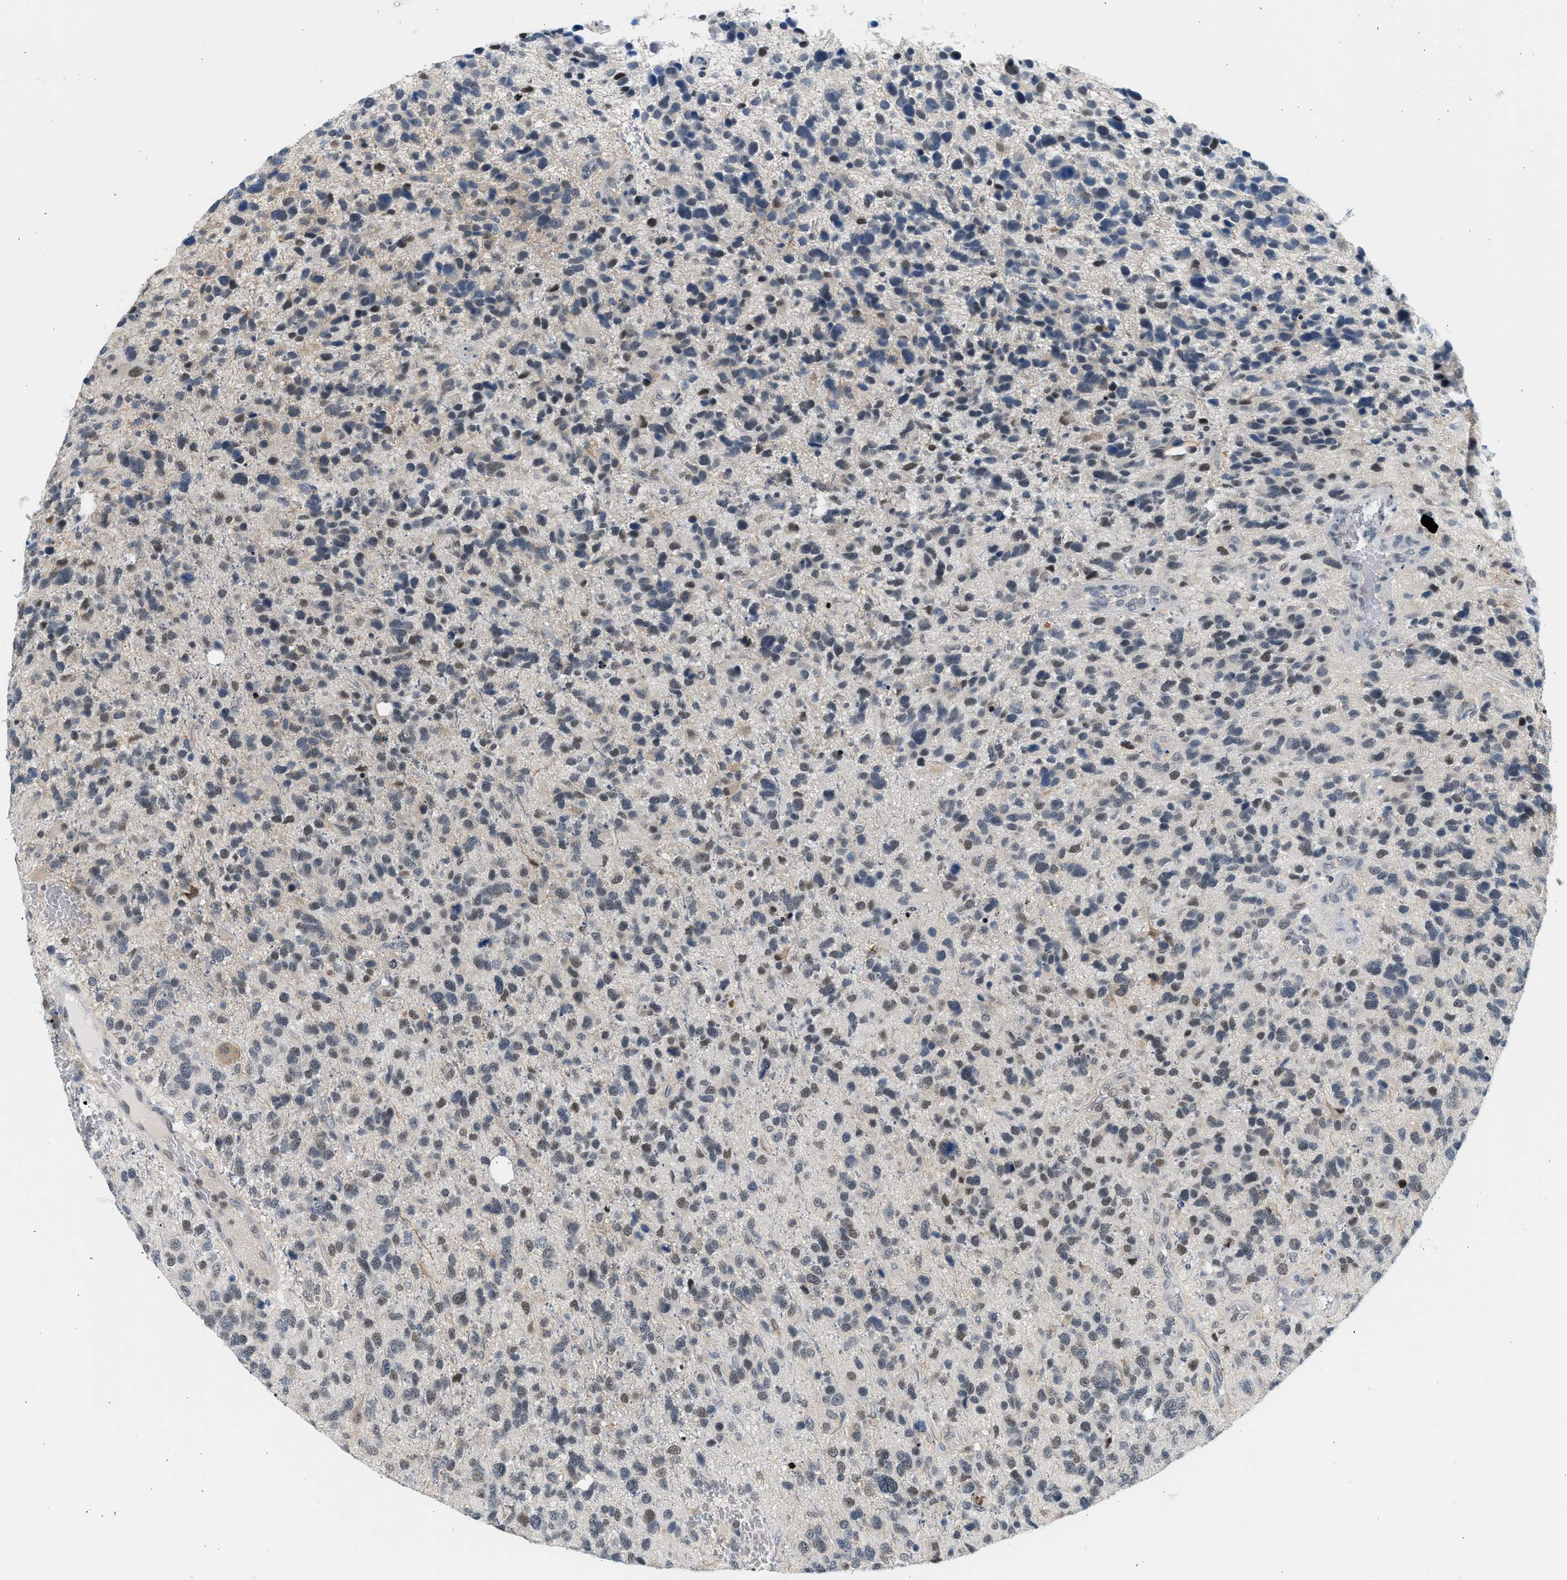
{"staining": {"intensity": "weak", "quantity": "25%-75%", "location": "nuclear"}, "tissue": "glioma", "cell_type": "Tumor cells", "image_type": "cancer", "snomed": [{"axis": "morphology", "description": "Glioma, malignant, High grade"}, {"axis": "topography", "description": "Brain"}], "caption": "This histopathology image reveals immunohistochemistry staining of human malignant glioma (high-grade), with low weak nuclear staining in about 25%-75% of tumor cells.", "gene": "HIPK1", "patient": {"sex": "female", "age": 58}}